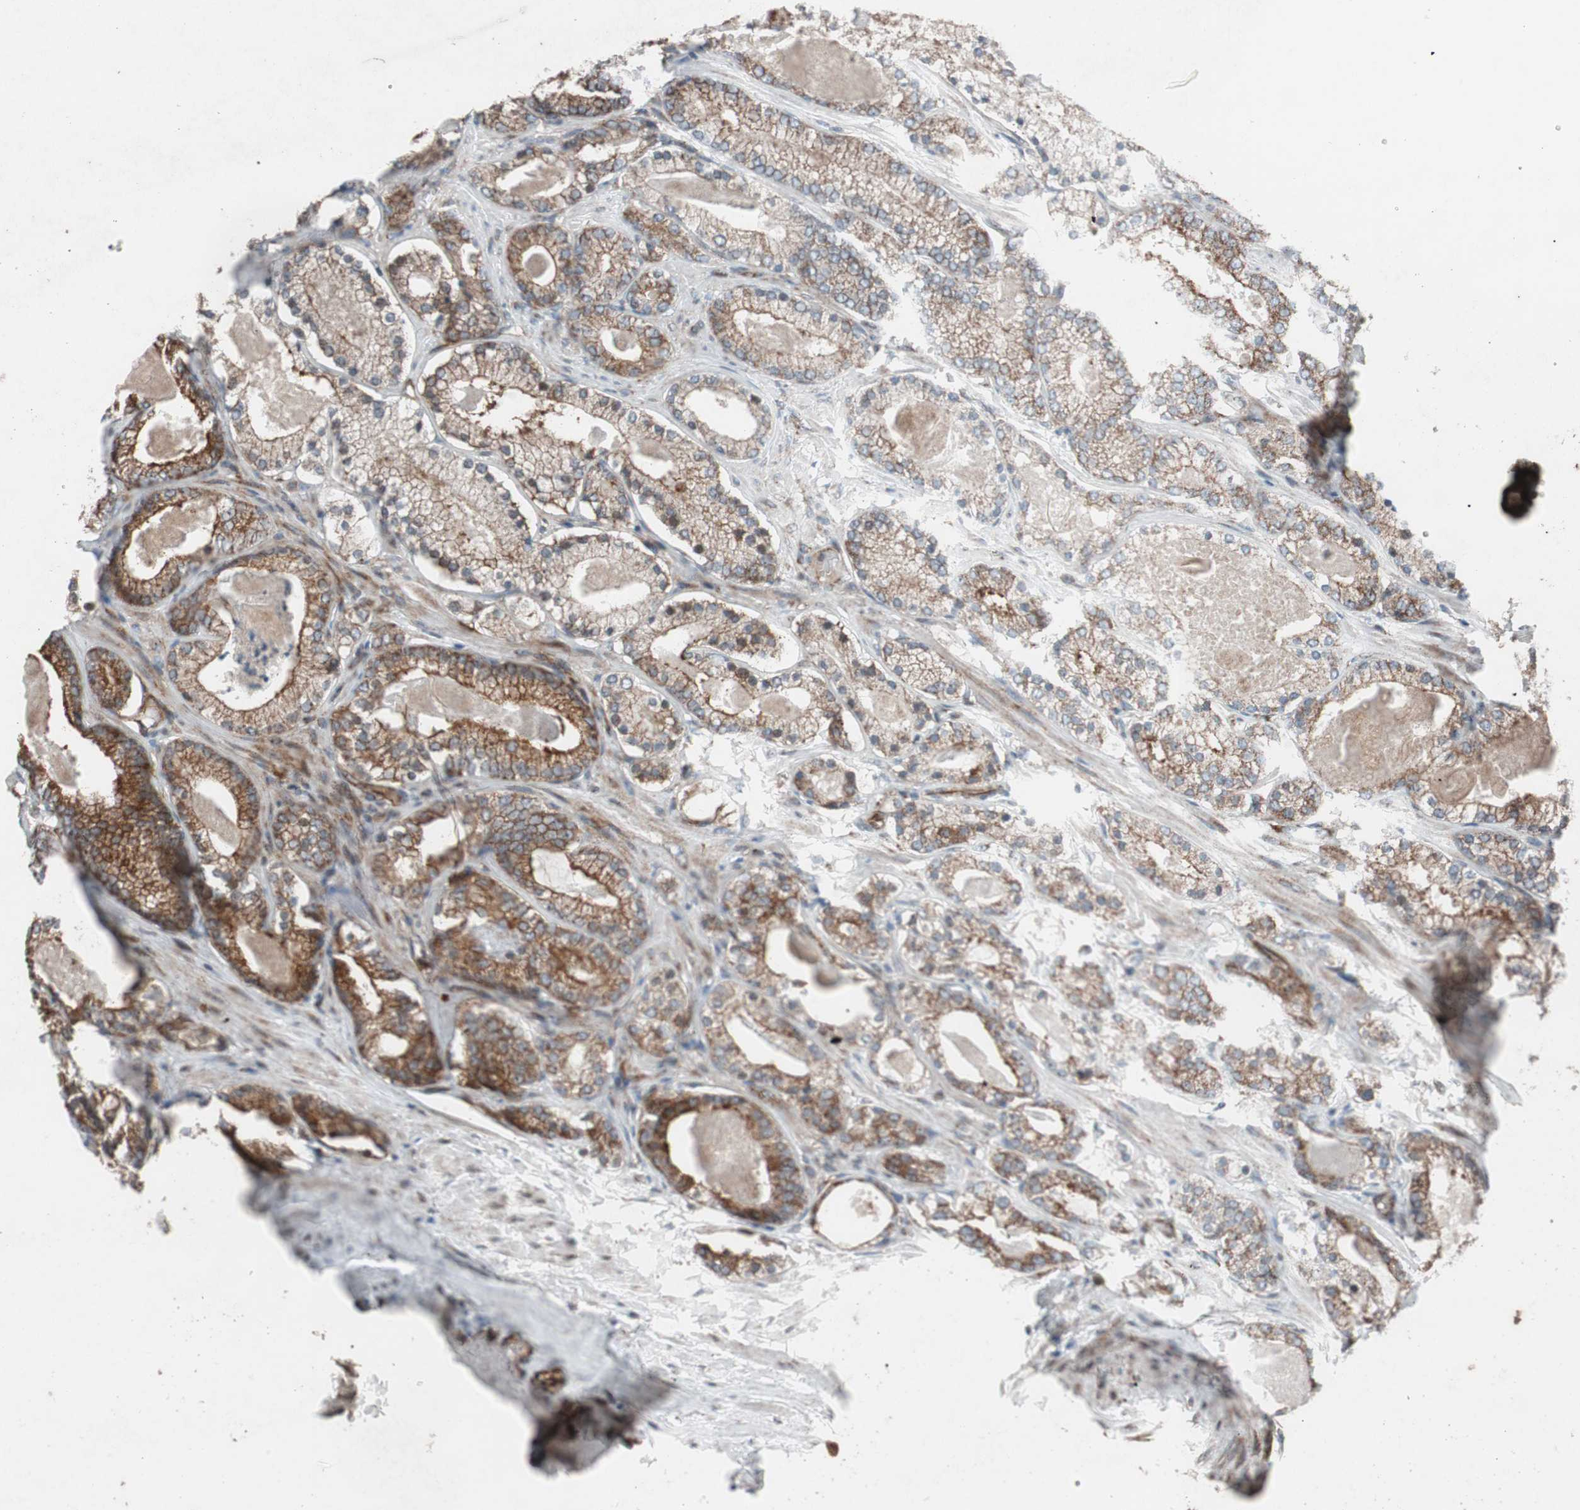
{"staining": {"intensity": "strong", "quantity": ">75%", "location": "cytoplasmic/membranous"}, "tissue": "prostate cancer", "cell_type": "Tumor cells", "image_type": "cancer", "snomed": [{"axis": "morphology", "description": "Adenocarcinoma, Low grade"}, {"axis": "topography", "description": "Prostate"}], "caption": "High-power microscopy captured an immunohistochemistry photomicrograph of prostate adenocarcinoma (low-grade), revealing strong cytoplasmic/membranous expression in approximately >75% of tumor cells. Immunohistochemistry stains the protein in brown and the nuclei are stained blue.", "gene": "CCL14", "patient": {"sex": "male", "age": 59}}